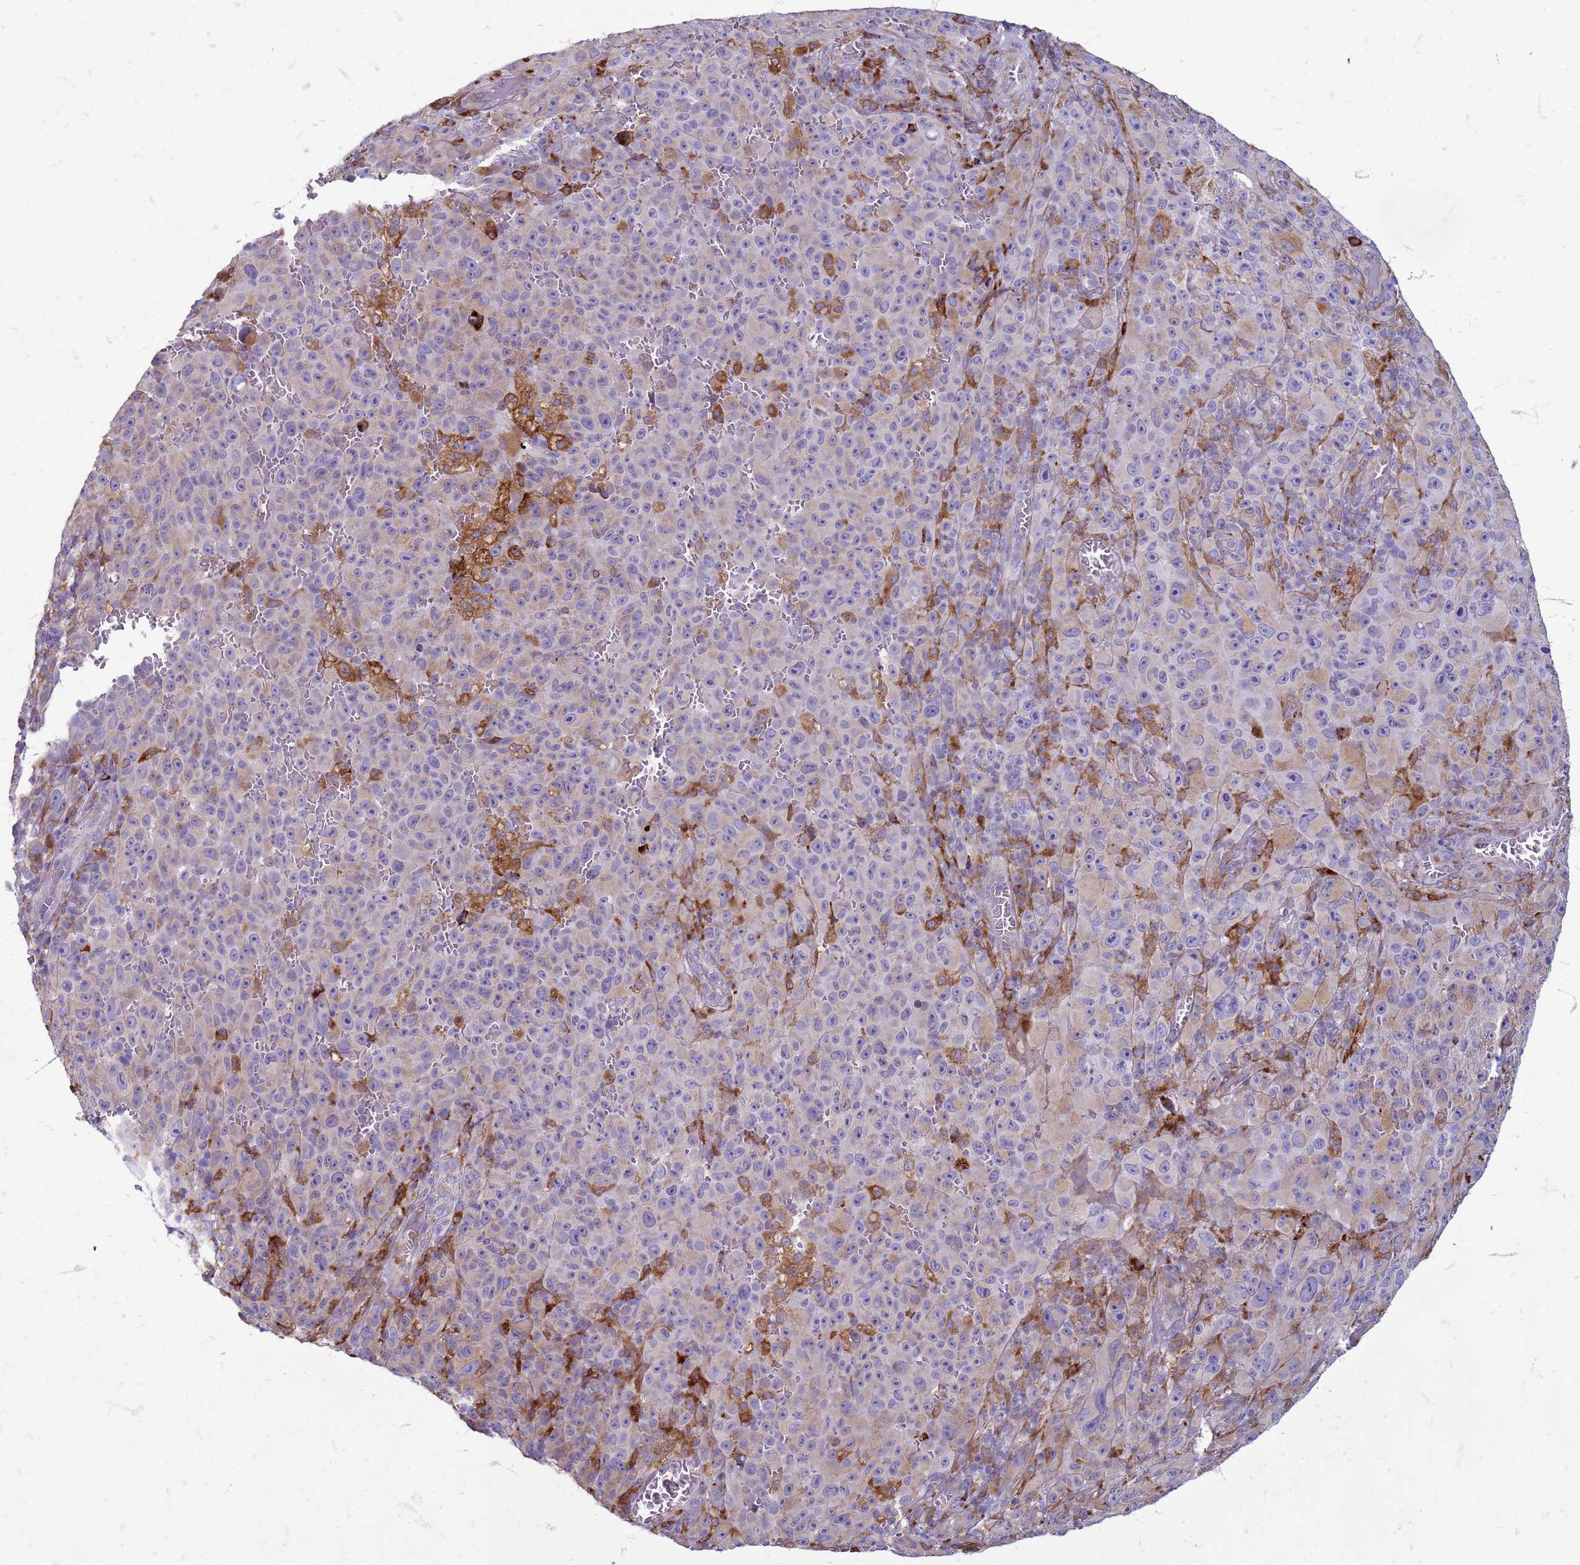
{"staining": {"intensity": "negative", "quantity": "none", "location": "none"}, "tissue": "melanoma", "cell_type": "Tumor cells", "image_type": "cancer", "snomed": [{"axis": "morphology", "description": "Malignant melanoma, NOS"}, {"axis": "topography", "description": "Skin"}], "caption": "Human melanoma stained for a protein using immunohistochemistry (IHC) shows no positivity in tumor cells.", "gene": "PDK3", "patient": {"sex": "female", "age": 82}}